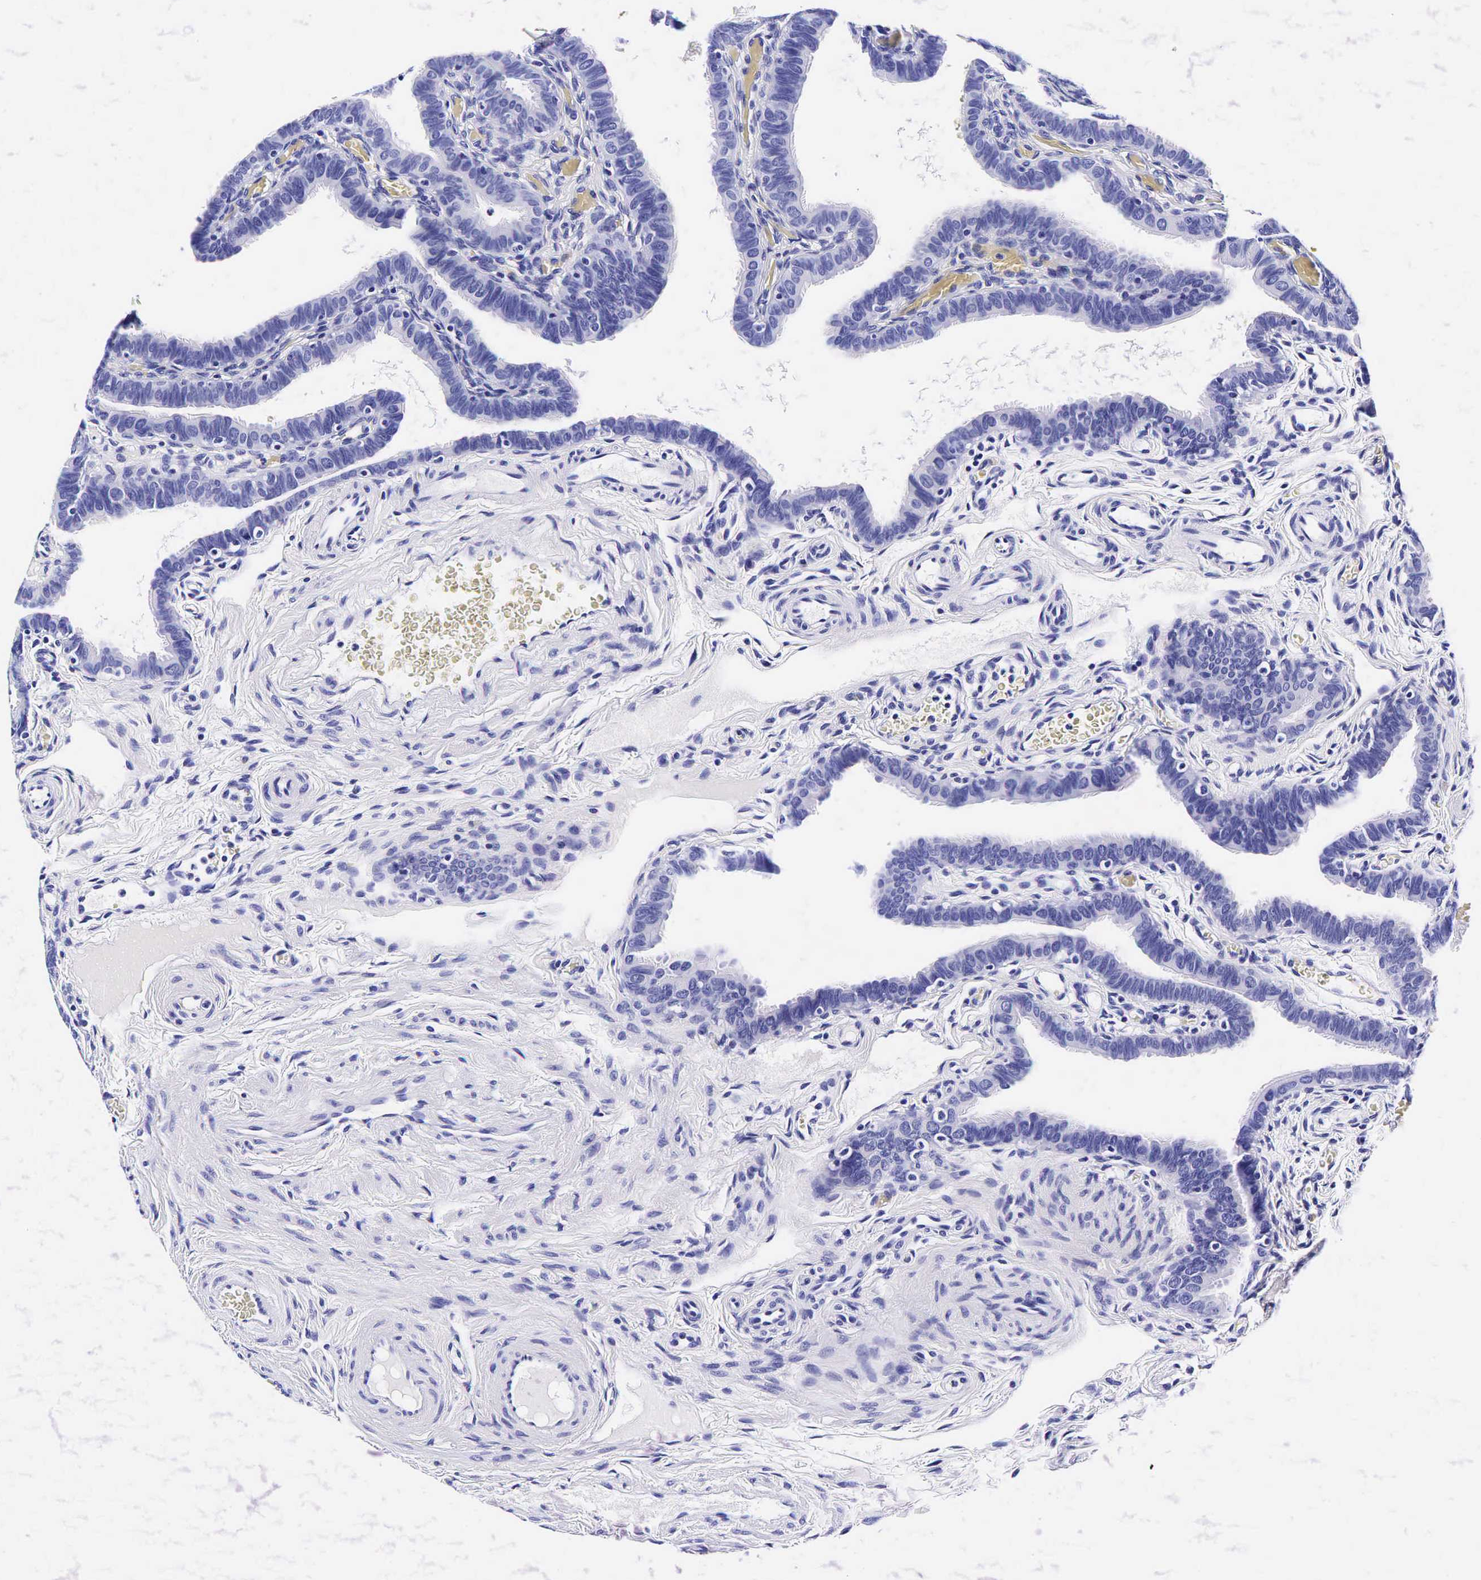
{"staining": {"intensity": "negative", "quantity": "none", "location": "none"}, "tissue": "fallopian tube", "cell_type": "Glandular cells", "image_type": "normal", "snomed": [{"axis": "morphology", "description": "Normal tissue, NOS"}, {"axis": "topography", "description": "Vagina"}, {"axis": "topography", "description": "Fallopian tube"}], "caption": "The immunohistochemistry (IHC) image has no significant positivity in glandular cells of fallopian tube.", "gene": "GCG", "patient": {"sex": "female", "age": 38}}